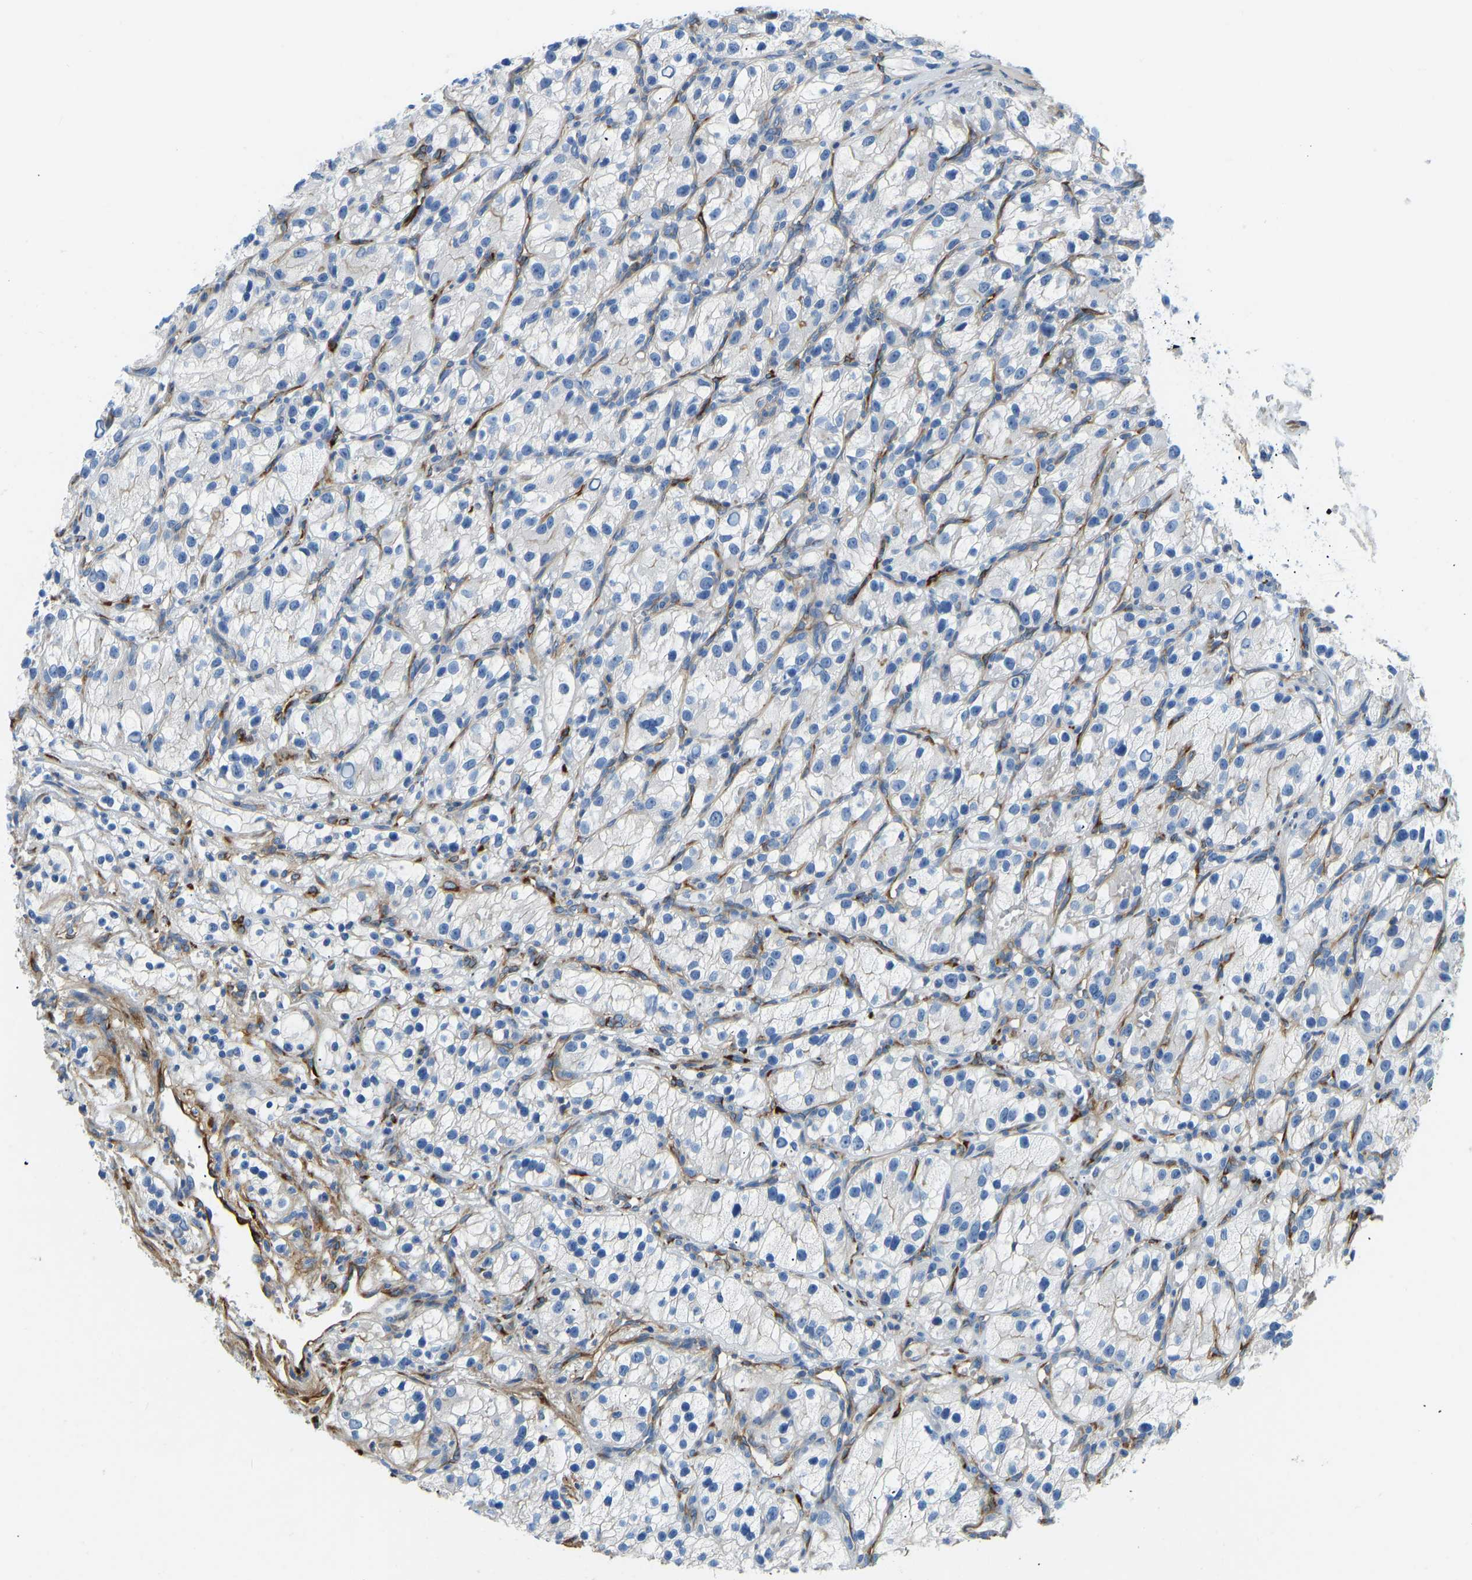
{"staining": {"intensity": "negative", "quantity": "none", "location": "none"}, "tissue": "renal cancer", "cell_type": "Tumor cells", "image_type": "cancer", "snomed": [{"axis": "morphology", "description": "Adenocarcinoma, NOS"}, {"axis": "topography", "description": "Kidney"}], "caption": "Renal cancer stained for a protein using IHC demonstrates no positivity tumor cells.", "gene": "COL15A1", "patient": {"sex": "female", "age": 57}}